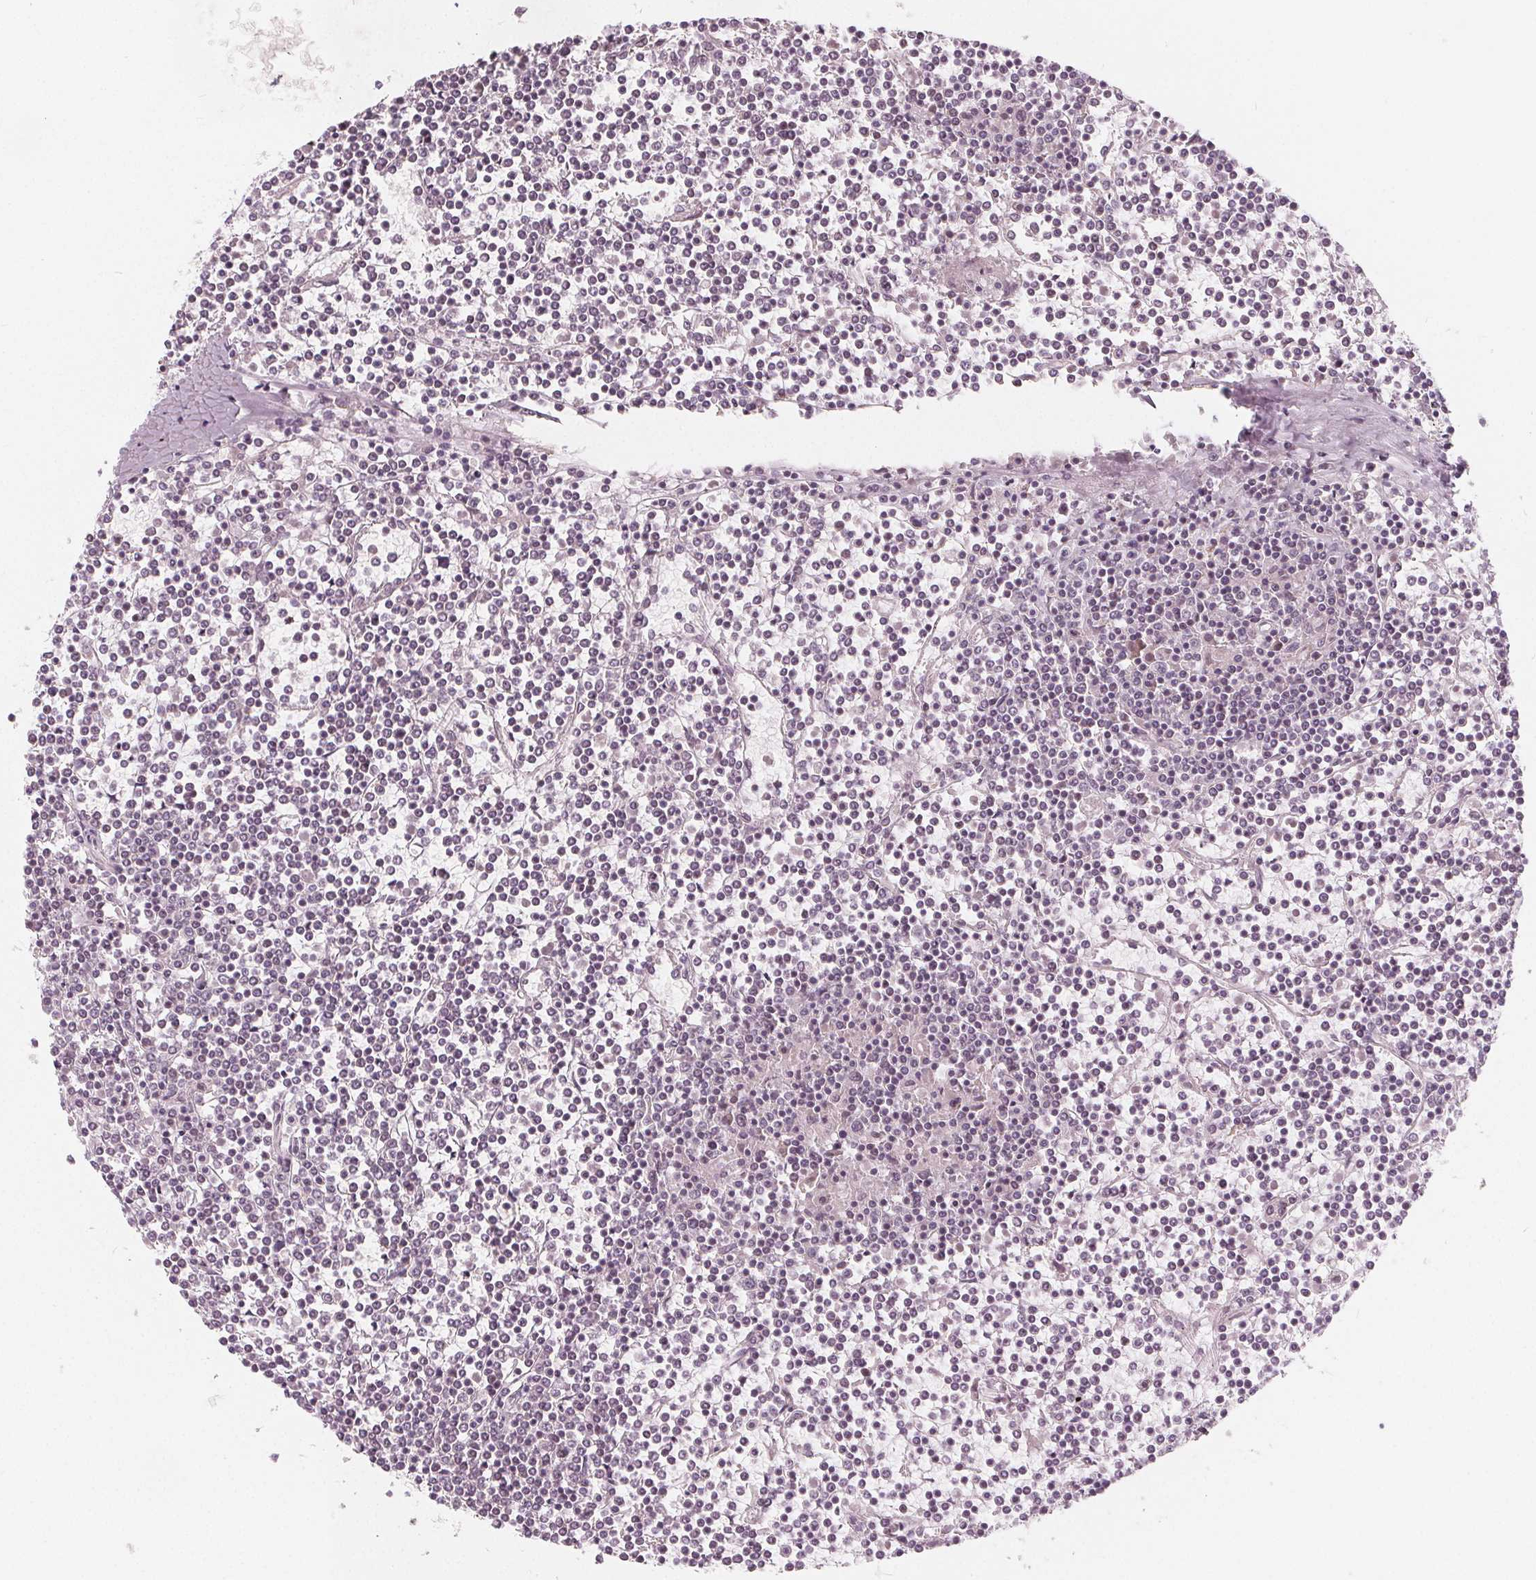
{"staining": {"intensity": "negative", "quantity": "none", "location": "none"}, "tissue": "lymphoma", "cell_type": "Tumor cells", "image_type": "cancer", "snomed": [{"axis": "morphology", "description": "Malignant lymphoma, non-Hodgkin's type, Low grade"}, {"axis": "topography", "description": "Spleen"}], "caption": "Malignant lymphoma, non-Hodgkin's type (low-grade) was stained to show a protein in brown. There is no significant staining in tumor cells. Brightfield microscopy of immunohistochemistry (IHC) stained with DAB (3,3'-diaminobenzidine) (brown) and hematoxylin (blue), captured at high magnification.", "gene": "NUP210L", "patient": {"sex": "female", "age": 19}}